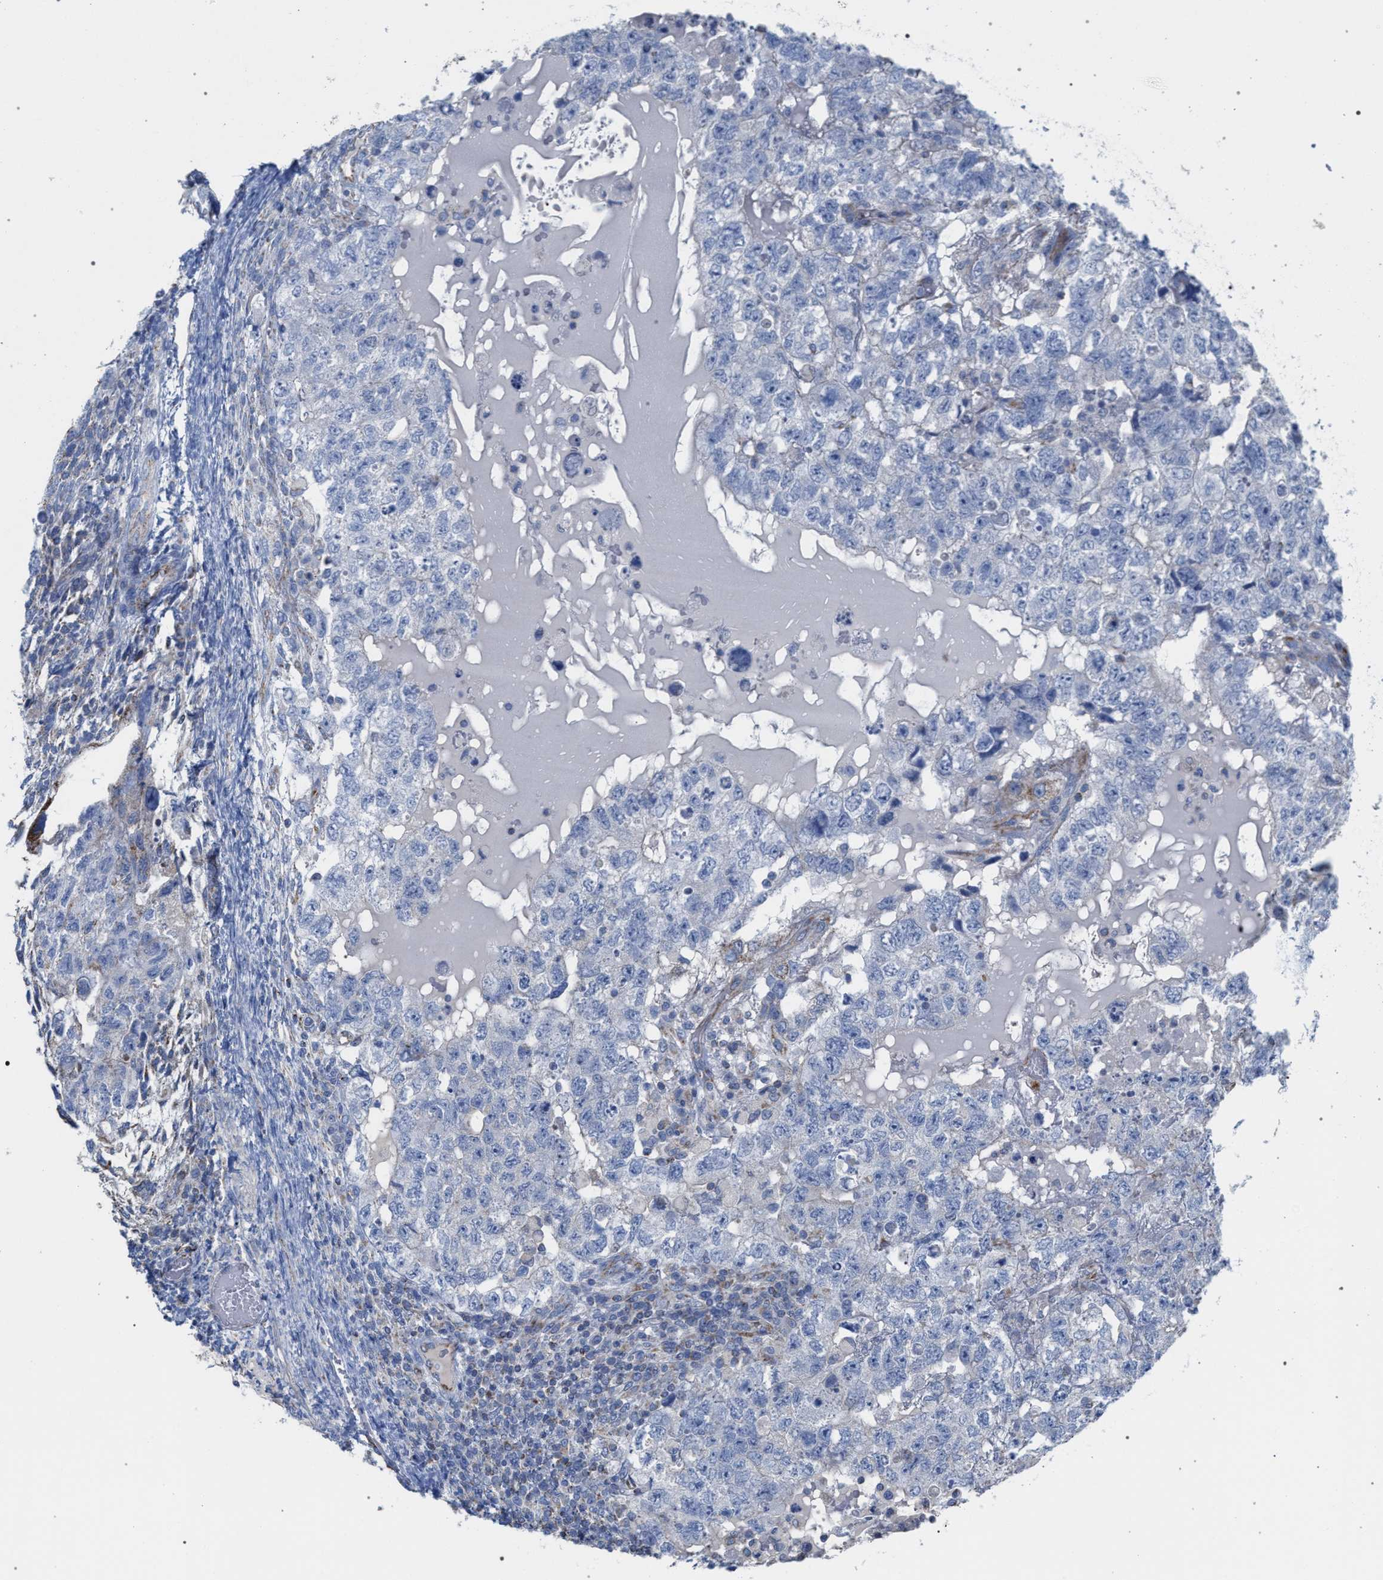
{"staining": {"intensity": "negative", "quantity": "none", "location": "none"}, "tissue": "testis cancer", "cell_type": "Tumor cells", "image_type": "cancer", "snomed": [{"axis": "morphology", "description": "Carcinoma, Embryonal, NOS"}, {"axis": "topography", "description": "Testis"}], "caption": "The histopathology image reveals no significant staining in tumor cells of testis embryonal carcinoma.", "gene": "ECI2", "patient": {"sex": "male", "age": 36}}